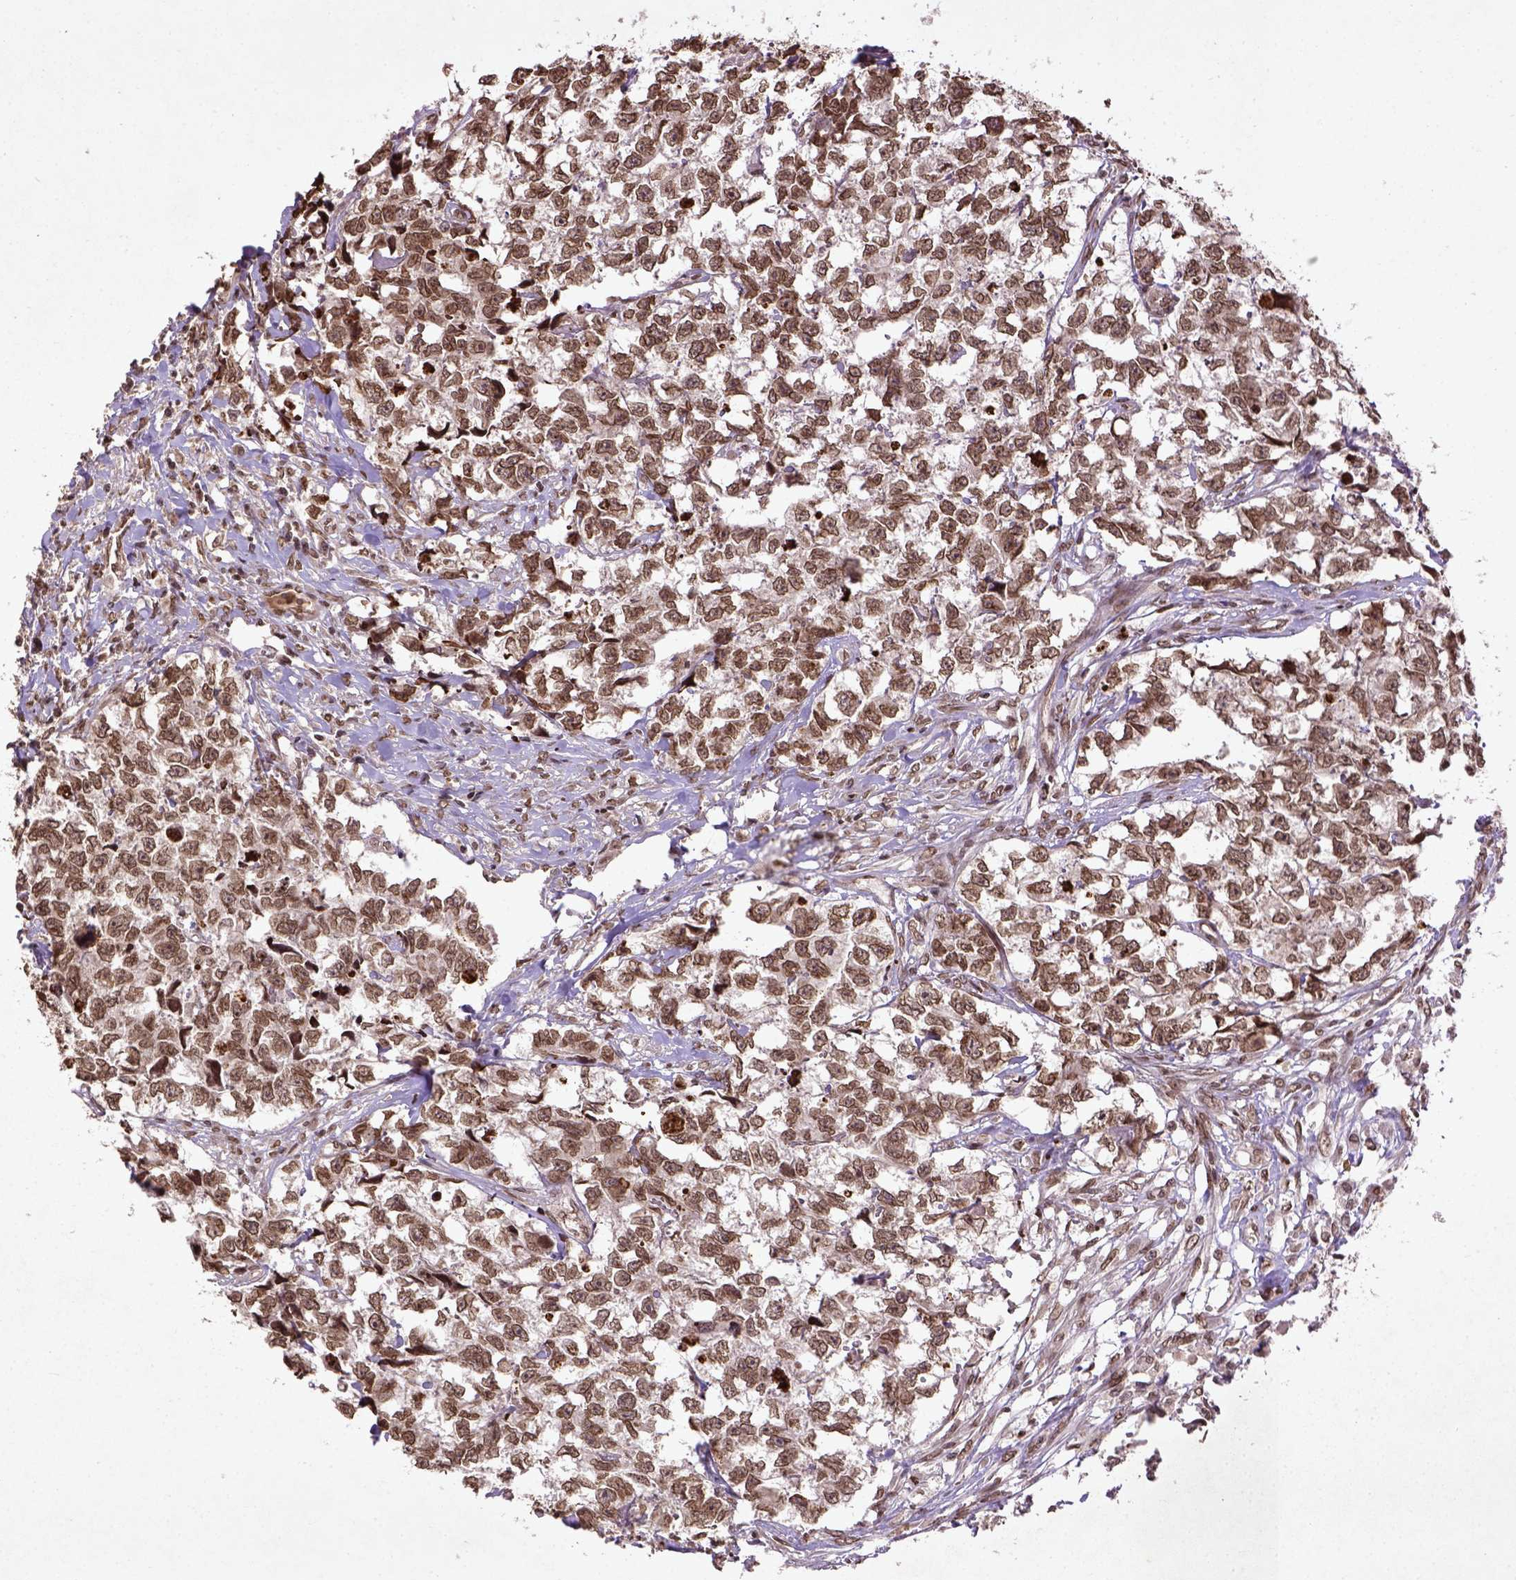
{"staining": {"intensity": "moderate", "quantity": ">75%", "location": "nuclear"}, "tissue": "testis cancer", "cell_type": "Tumor cells", "image_type": "cancer", "snomed": [{"axis": "morphology", "description": "Carcinoma, Embryonal, NOS"}, {"axis": "morphology", "description": "Teratoma, malignant, NOS"}, {"axis": "topography", "description": "Testis"}], "caption": "This histopathology image displays immunohistochemistry staining of teratoma (malignant) (testis), with medium moderate nuclear expression in approximately >75% of tumor cells.", "gene": "BANF1", "patient": {"sex": "male", "age": 44}}